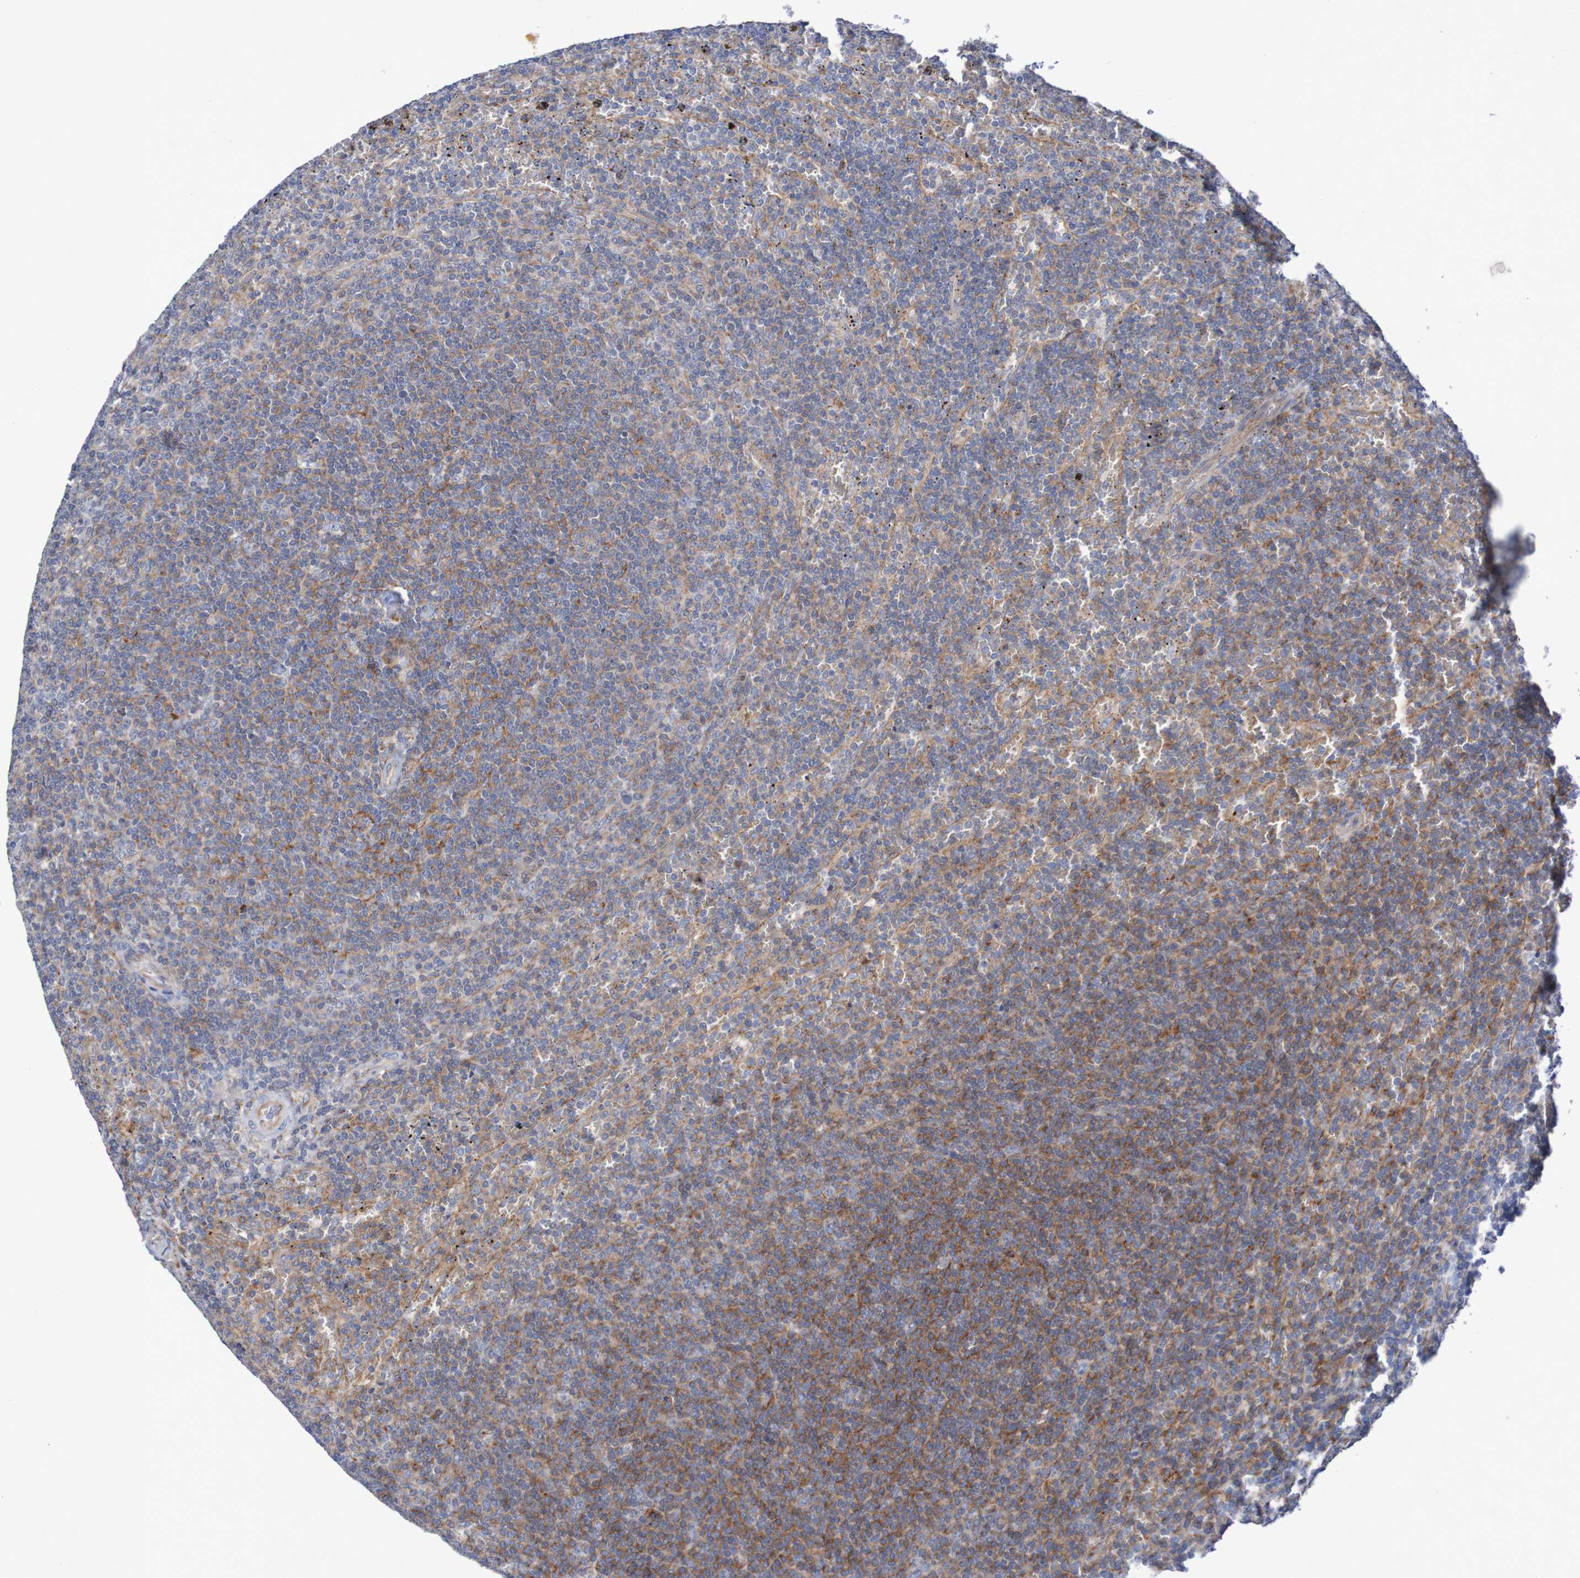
{"staining": {"intensity": "moderate", "quantity": "25%-75%", "location": "cytoplasmic/membranous"}, "tissue": "lymphoma", "cell_type": "Tumor cells", "image_type": "cancer", "snomed": [{"axis": "morphology", "description": "Malignant lymphoma, non-Hodgkin's type, Low grade"}, {"axis": "topography", "description": "Spleen"}], "caption": "Low-grade malignant lymphoma, non-Hodgkin's type stained with a protein marker displays moderate staining in tumor cells.", "gene": "NECTIN2", "patient": {"sex": "female", "age": 50}}